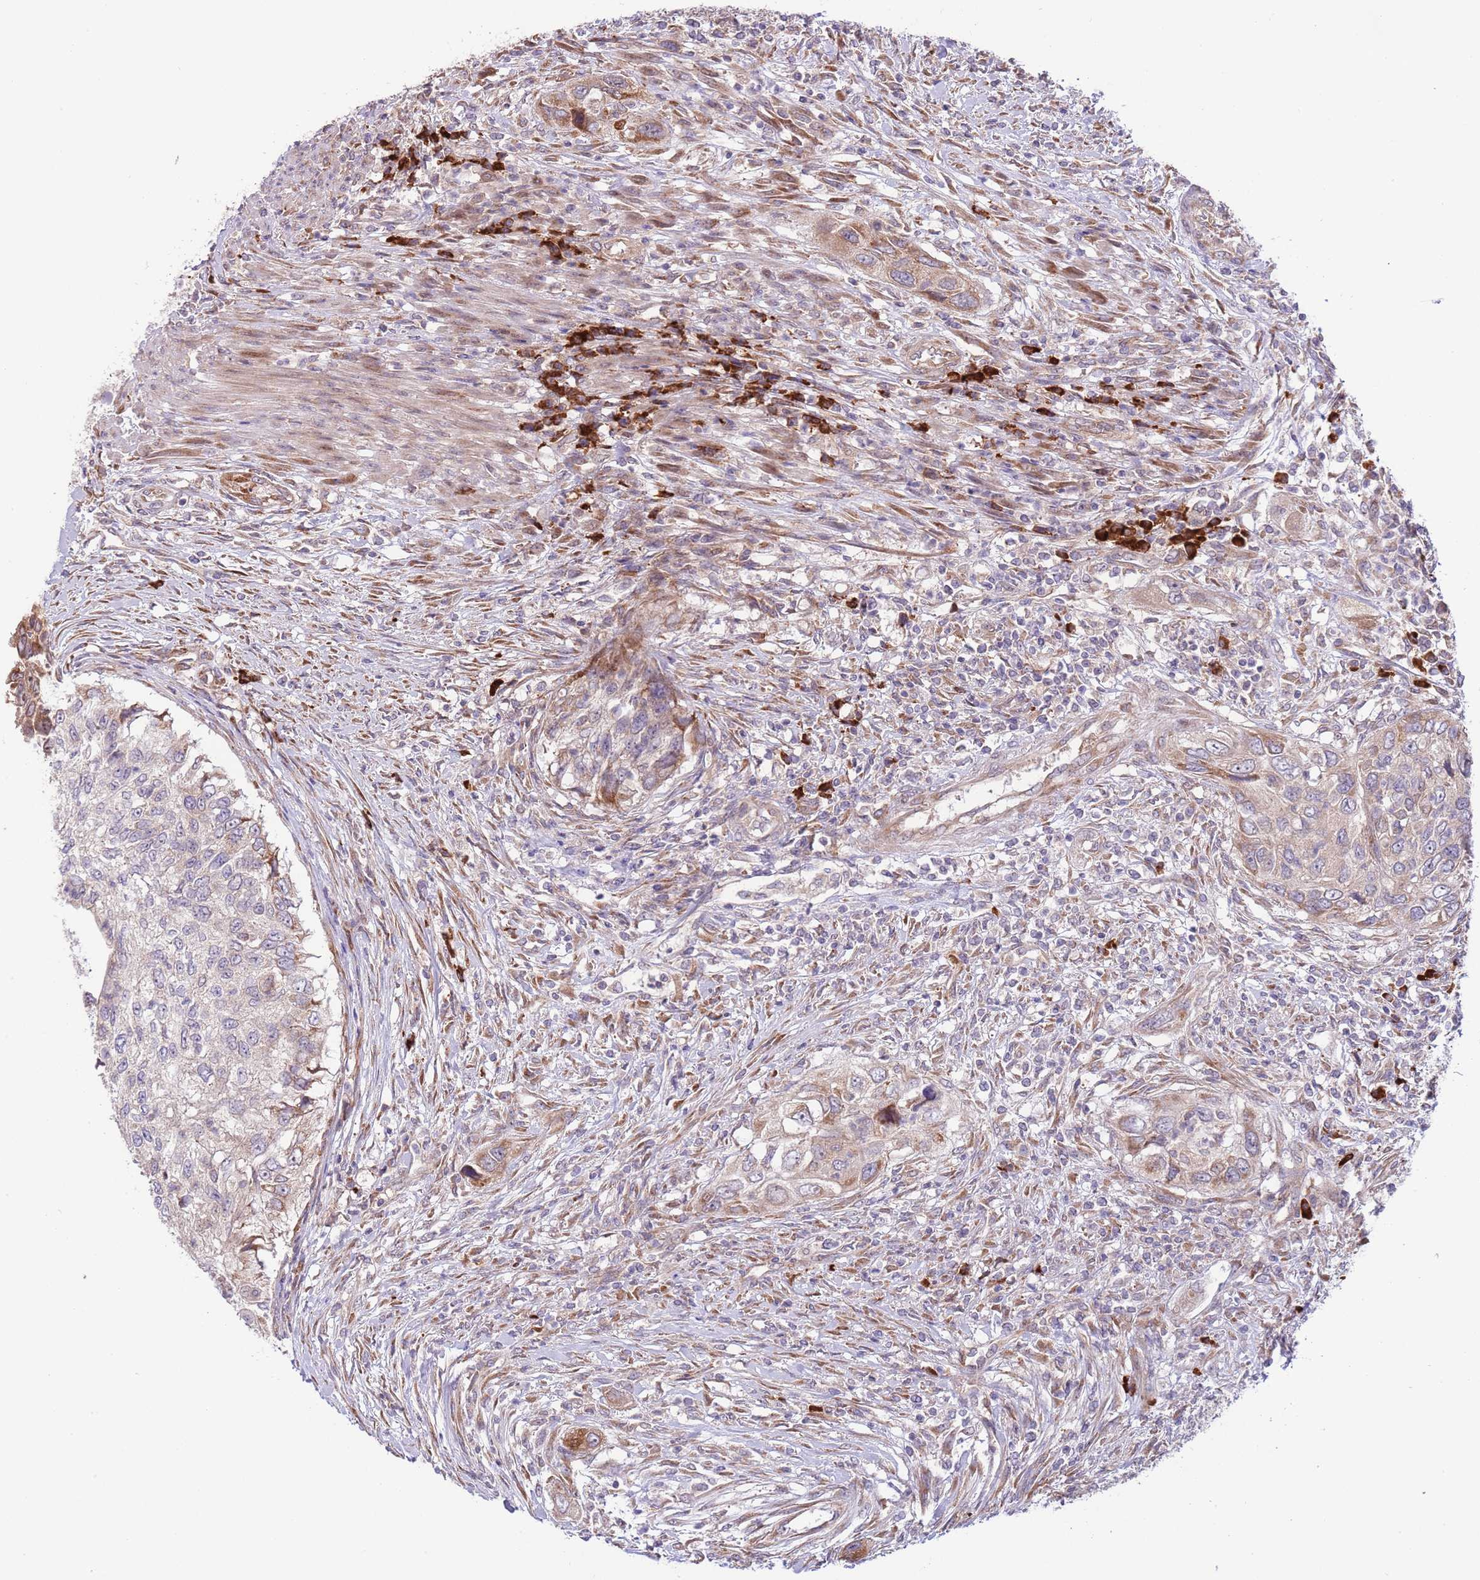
{"staining": {"intensity": "moderate", "quantity": "25%-75%", "location": "cytoplasmic/membranous"}, "tissue": "urothelial cancer", "cell_type": "Tumor cells", "image_type": "cancer", "snomed": [{"axis": "morphology", "description": "Urothelial carcinoma, High grade"}, {"axis": "topography", "description": "Urinary bladder"}], "caption": "This micrograph reveals IHC staining of human high-grade urothelial carcinoma, with medium moderate cytoplasmic/membranous positivity in about 25%-75% of tumor cells.", "gene": "DAND5", "patient": {"sex": "female", "age": 60}}